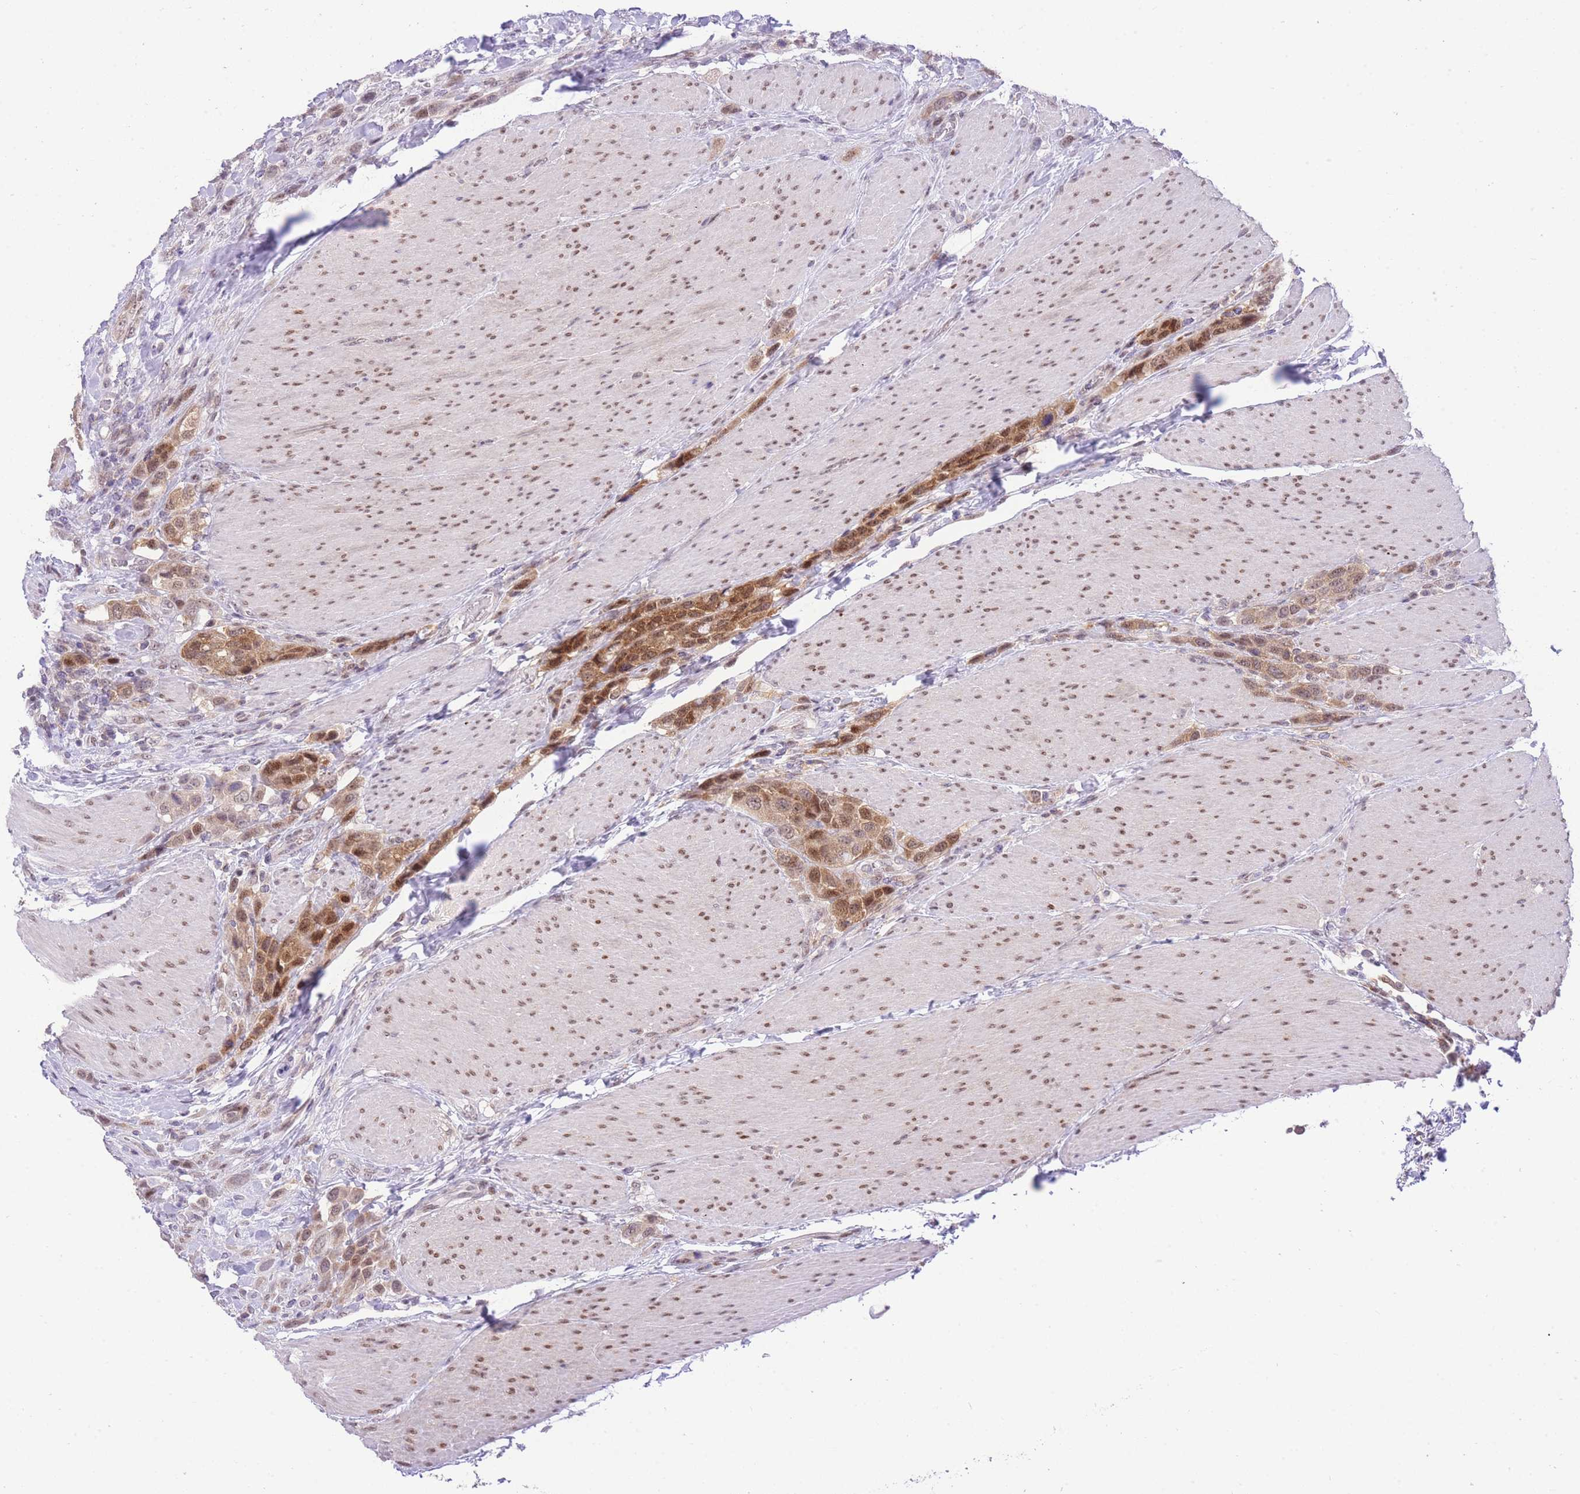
{"staining": {"intensity": "moderate", "quantity": ">75%", "location": "cytoplasmic/membranous,nuclear"}, "tissue": "urothelial cancer", "cell_type": "Tumor cells", "image_type": "cancer", "snomed": [{"axis": "morphology", "description": "Urothelial carcinoma, High grade"}, {"axis": "topography", "description": "Urinary bladder"}], "caption": "Protein staining displays moderate cytoplasmic/membranous and nuclear expression in about >75% of tumor cells in urothelial cancer.", "gene": "STK39", "patient": {"sex": "male", "age": 50}}